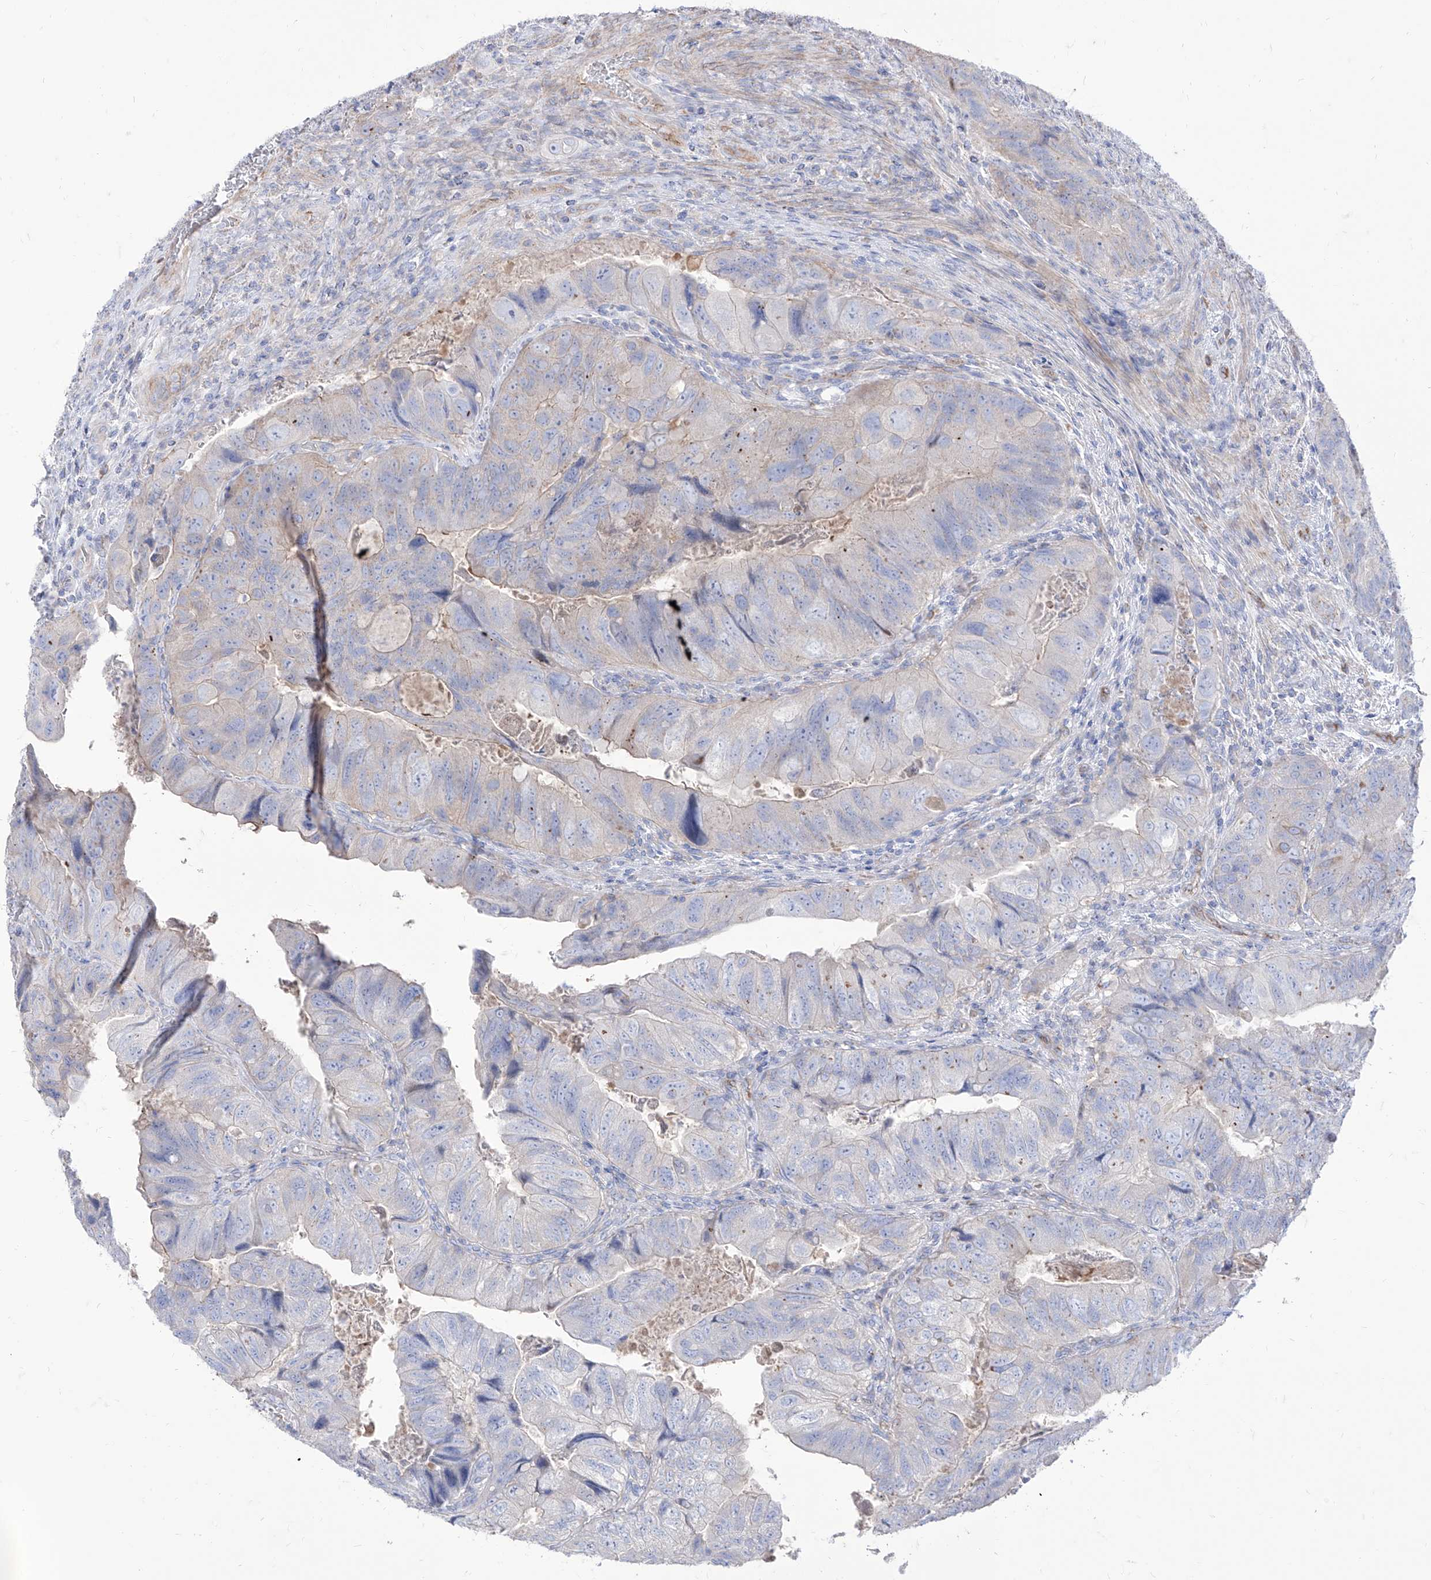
{"staining": {"intensity": "negative", "quantity": "none", "location": "none"}, "tissue": "colorectal cancer", "cell_type": "Tumor cells", "image_type": "cancer", "snomed": [{"axis": "morphology", "description": "Adenocarcinoma, NOS"}, {"axis": "topography", "description": "Rectum"}], "caption": "Human colorectal cancer (adenocarcinoma) stained for a protein using IHC exhibits no positivity in tumor cells.", "gene": "C1orf74", "patient": {"sex": "male", "age": 63}}